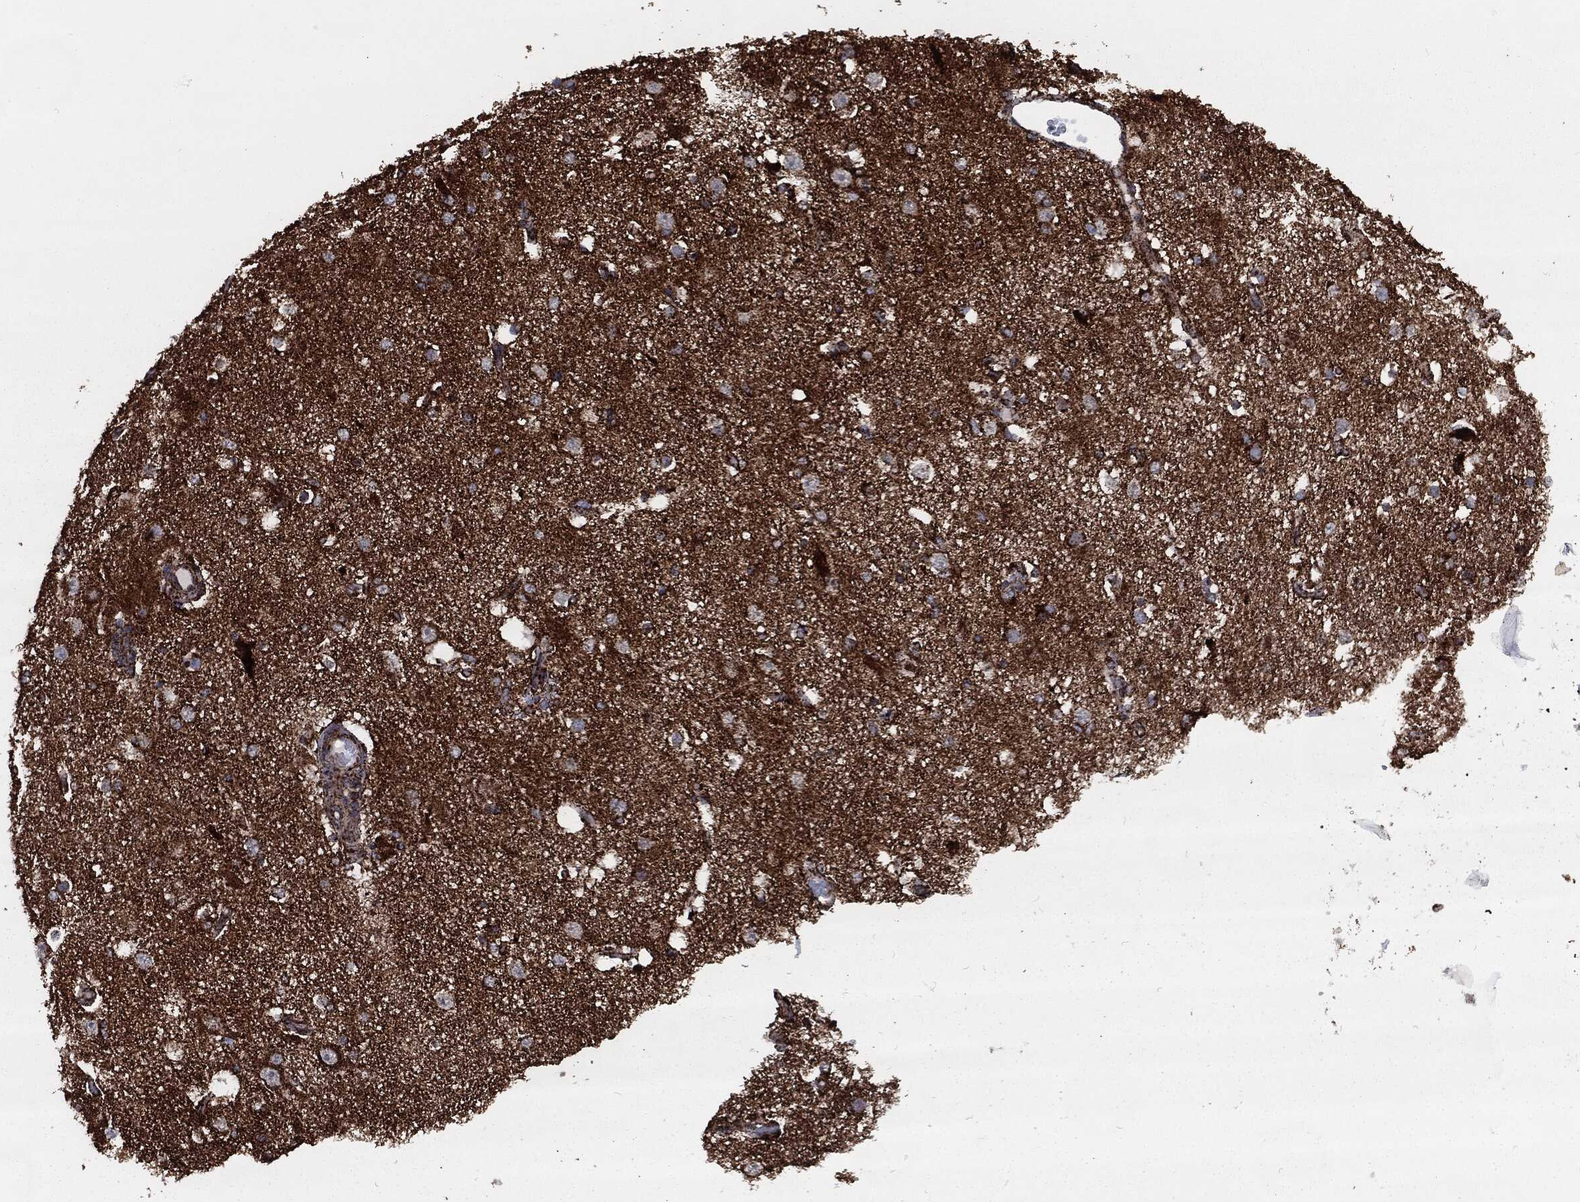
{"staining": {"intensity": "strong", "quantity": ">75%", "location": "cytoplasmic/membranous"}, "tissue": "cerebral cortex", "cell_type": "Endothelial cells", "image_type": "normal", "snomed": [{"axis": "morphology", "description": "Normal tissue, NOS"}, {"axis": "morphology", "description": "Inflammation, NOS"}, {"axis": "topography", "description": "Cerebral cortex"}], "caption": "Immunohistochemical staining of unremarkable cerebral cortex exhibits >75% levels of strong cytoplasmic/membranous protein expression in about >75% of endothelial cells.", "gene": "FH", "patient": {"sex": "male", "age": 6}}